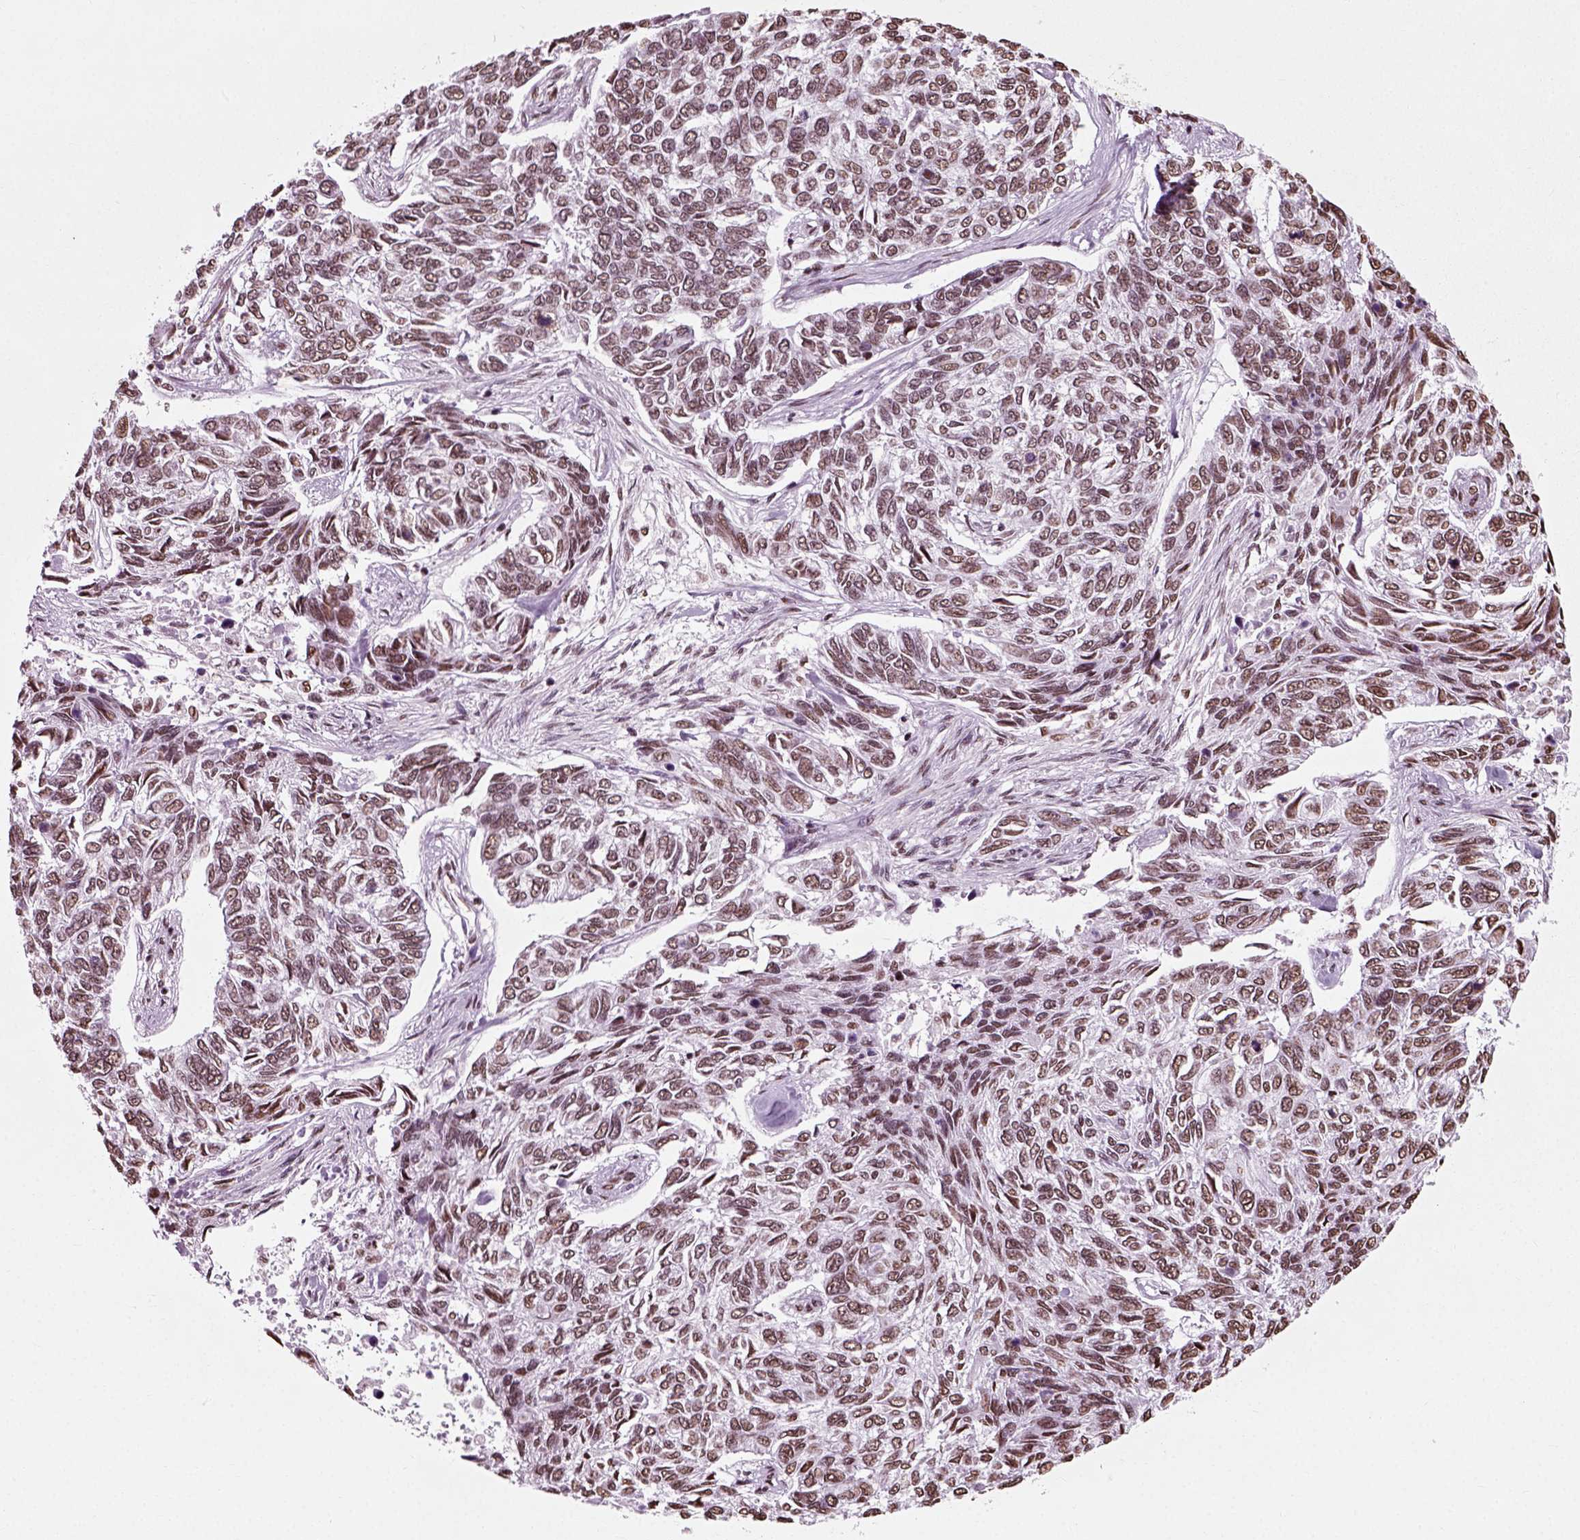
{"staining": {"intensity": "weak", "quantity": "25%-75%", "location": "nuclear"}, "tissue": "skin cancer", "cell_type": "Tumor cells", "image_type": "cancer", "snomed": [{"axis": "morphology", "description": "Basal cell carcinoma"}, {"axis": "topography", "description": "Skin"}], "caption": "Immunohistochemical staining of human skin basal cell carcinoma reveals weak nuclear protein positivity in approximately 25%-75% of tumor cells. The protein is shown in brown color, while the nuclei are stained blue.", "gene": "POLR1H", "patient": {"sex": "female", "age": 65}}